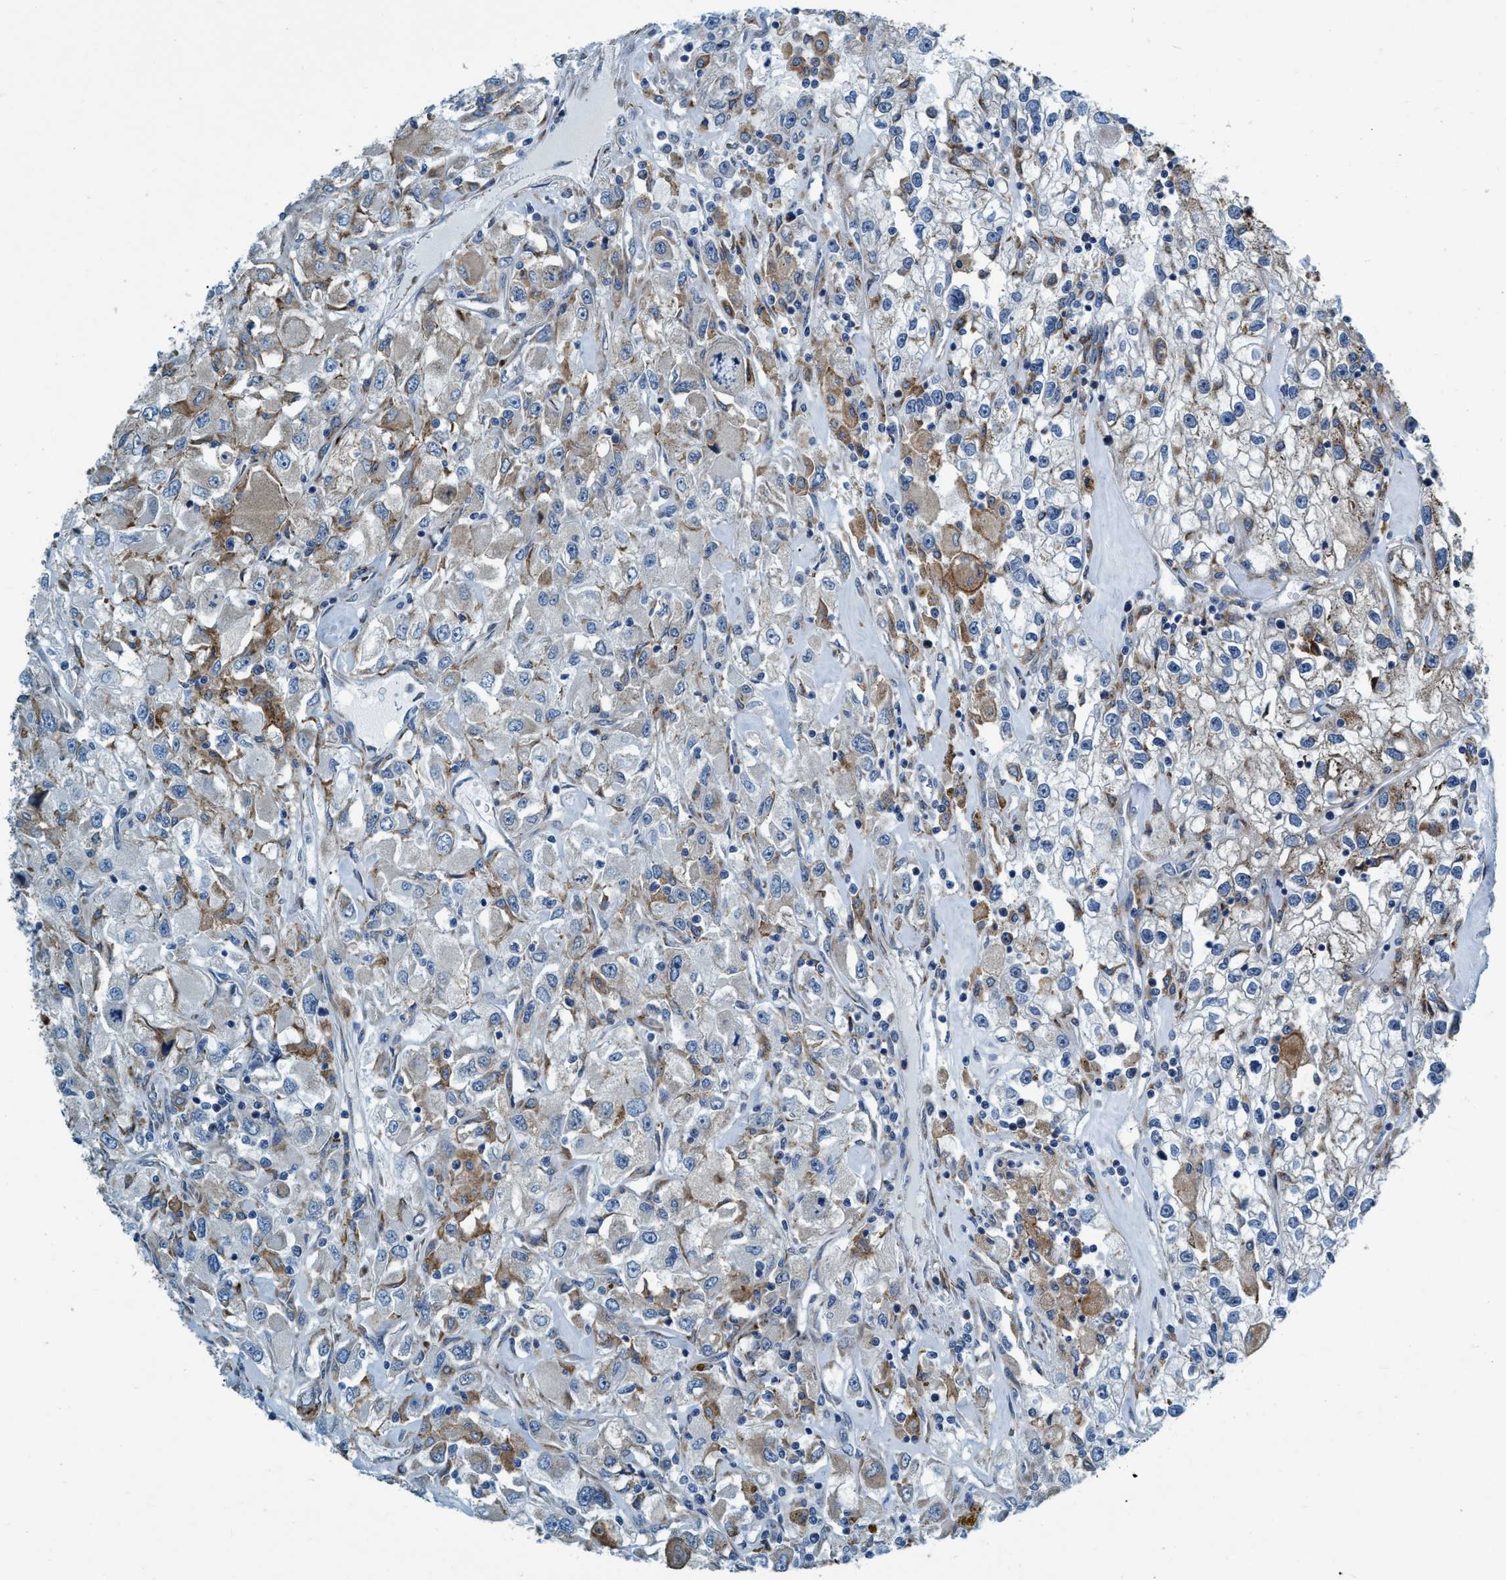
{"staining": {"intensity": "moderate", "quantity": "<25%", "location": "cytoplasmic/membranous"}, "tissue": "renal cancer", "cell_type": "Tumor cells", "image_type": "cancer", "snomed": [{"axis": "morphology", "description": "Adenocarcinoma, NOS"}, {"axis": "topography", "description": "Kidney"}], "caption": "High-power microscopy captured an immunohistochemistry micrograph of renal cancer, revealing moderate cytoplasmic/membranous expression in about <25% of tumor cells.", "gene": "ARMC9", "patient": {"sex": "female", "age": 52}}